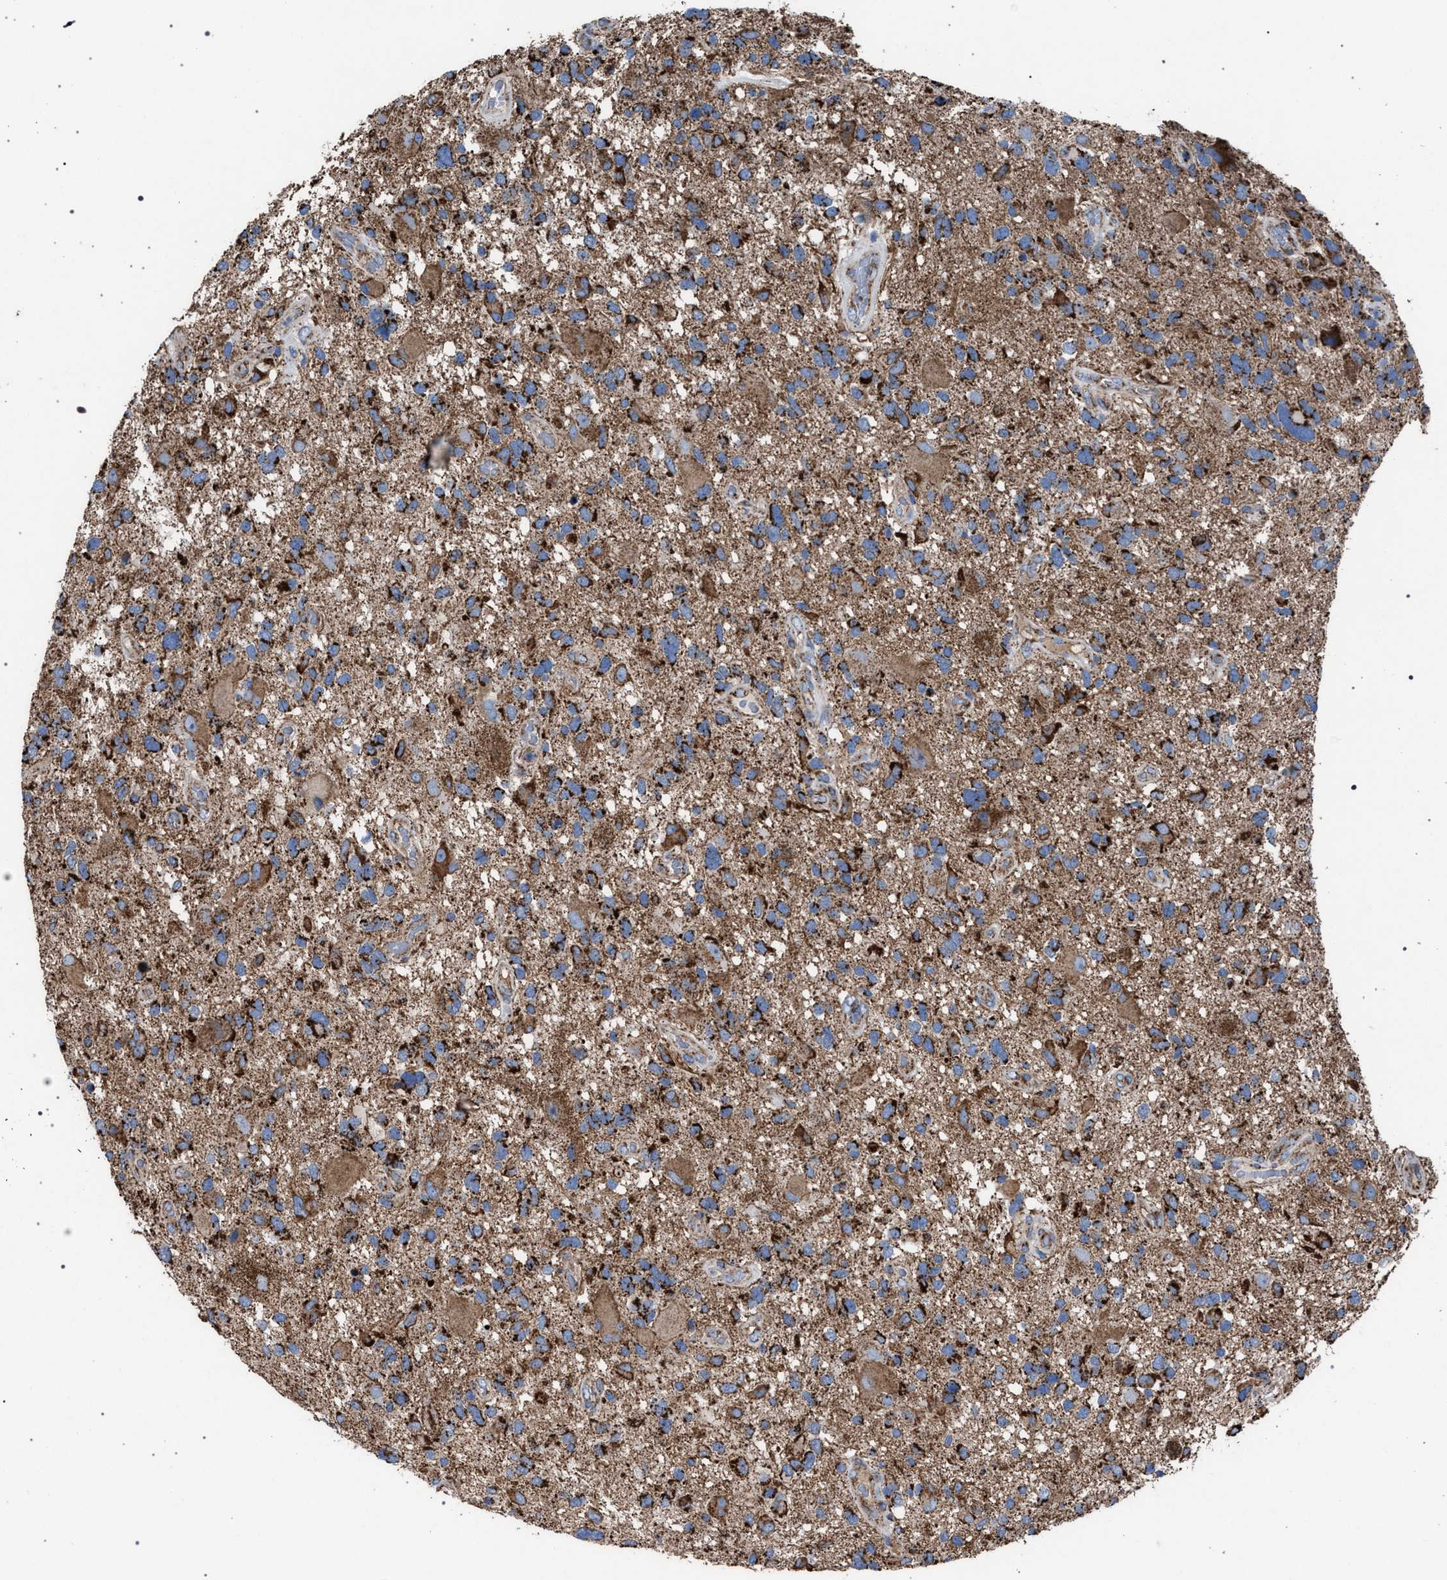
{"staining": {"intensity": "strong", "quantity": ">75%", "location": "cytoplasmic/membranous"}, "tissue": "glioma", "cell_type": "Tumor cells", "image_type": "cancer", "snomed": [{"axis": "morphology", "description": "Glioma, malignant, High grade"}, {"axis": "topography", "description": "Brain"}], "caption": "A brown stain labels strong cytoplasmic/membranous positivity of a protein in human glioma tumor cells.", "gene": "VPS13A", "patient": {"sex": "male", "age": 33}}